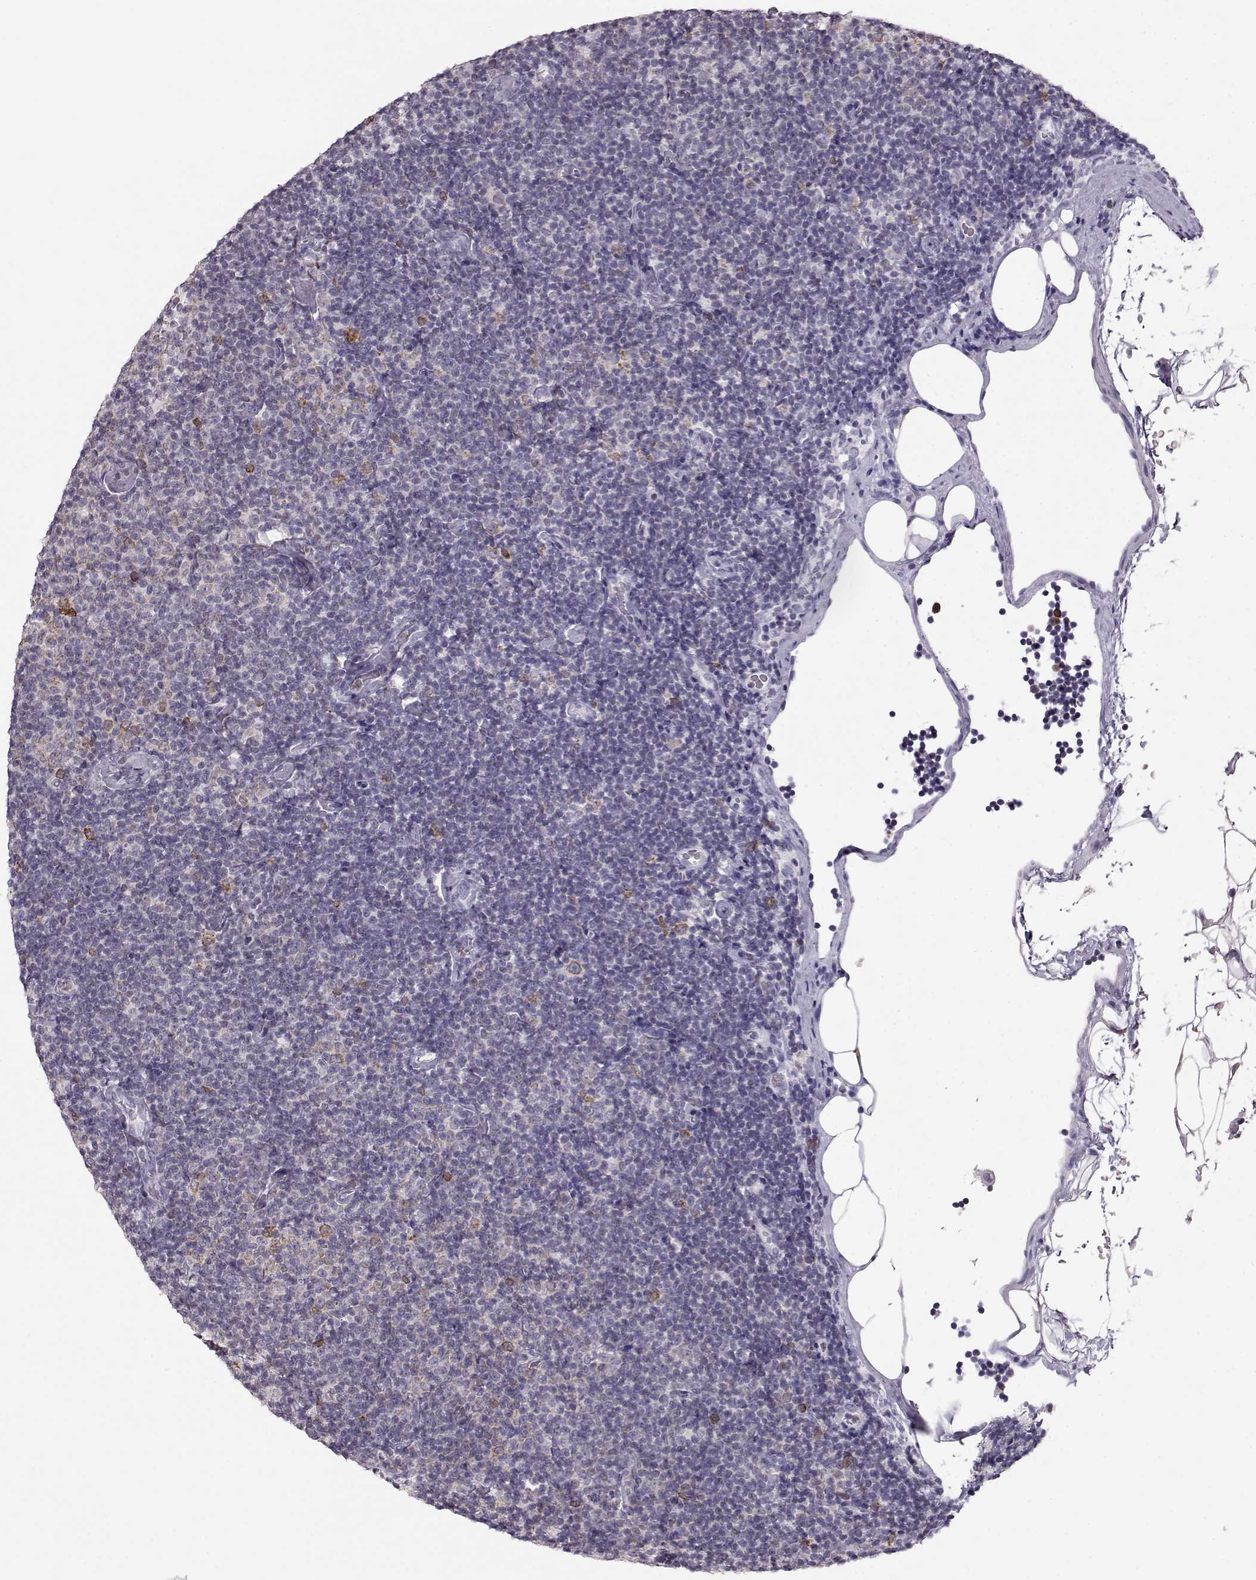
{"staining": {"intensity": "negative", "quantity": "none", "location": "none"}, "tissue": "lymphoma", "cell_type": "Tumor cells", "image_type": "cancer", "snomed": [{"axis": "morphology", "description": "Malignant lymphoma, non-Hodgkin's type, Low grade"}, {"axis": "topography", "description": "Lymph node"}], "caption": "Immunohistochemistry of lymphoma reveals no positivity in tumor cells. (Stains: DAB immunohistochemistry (IHC) with hematoxylin counter stain, Microscopy: brightfield microscopy at high magnification).", "gene": "ELOVL5", "patient": {"sex": "male", "age": 81}}